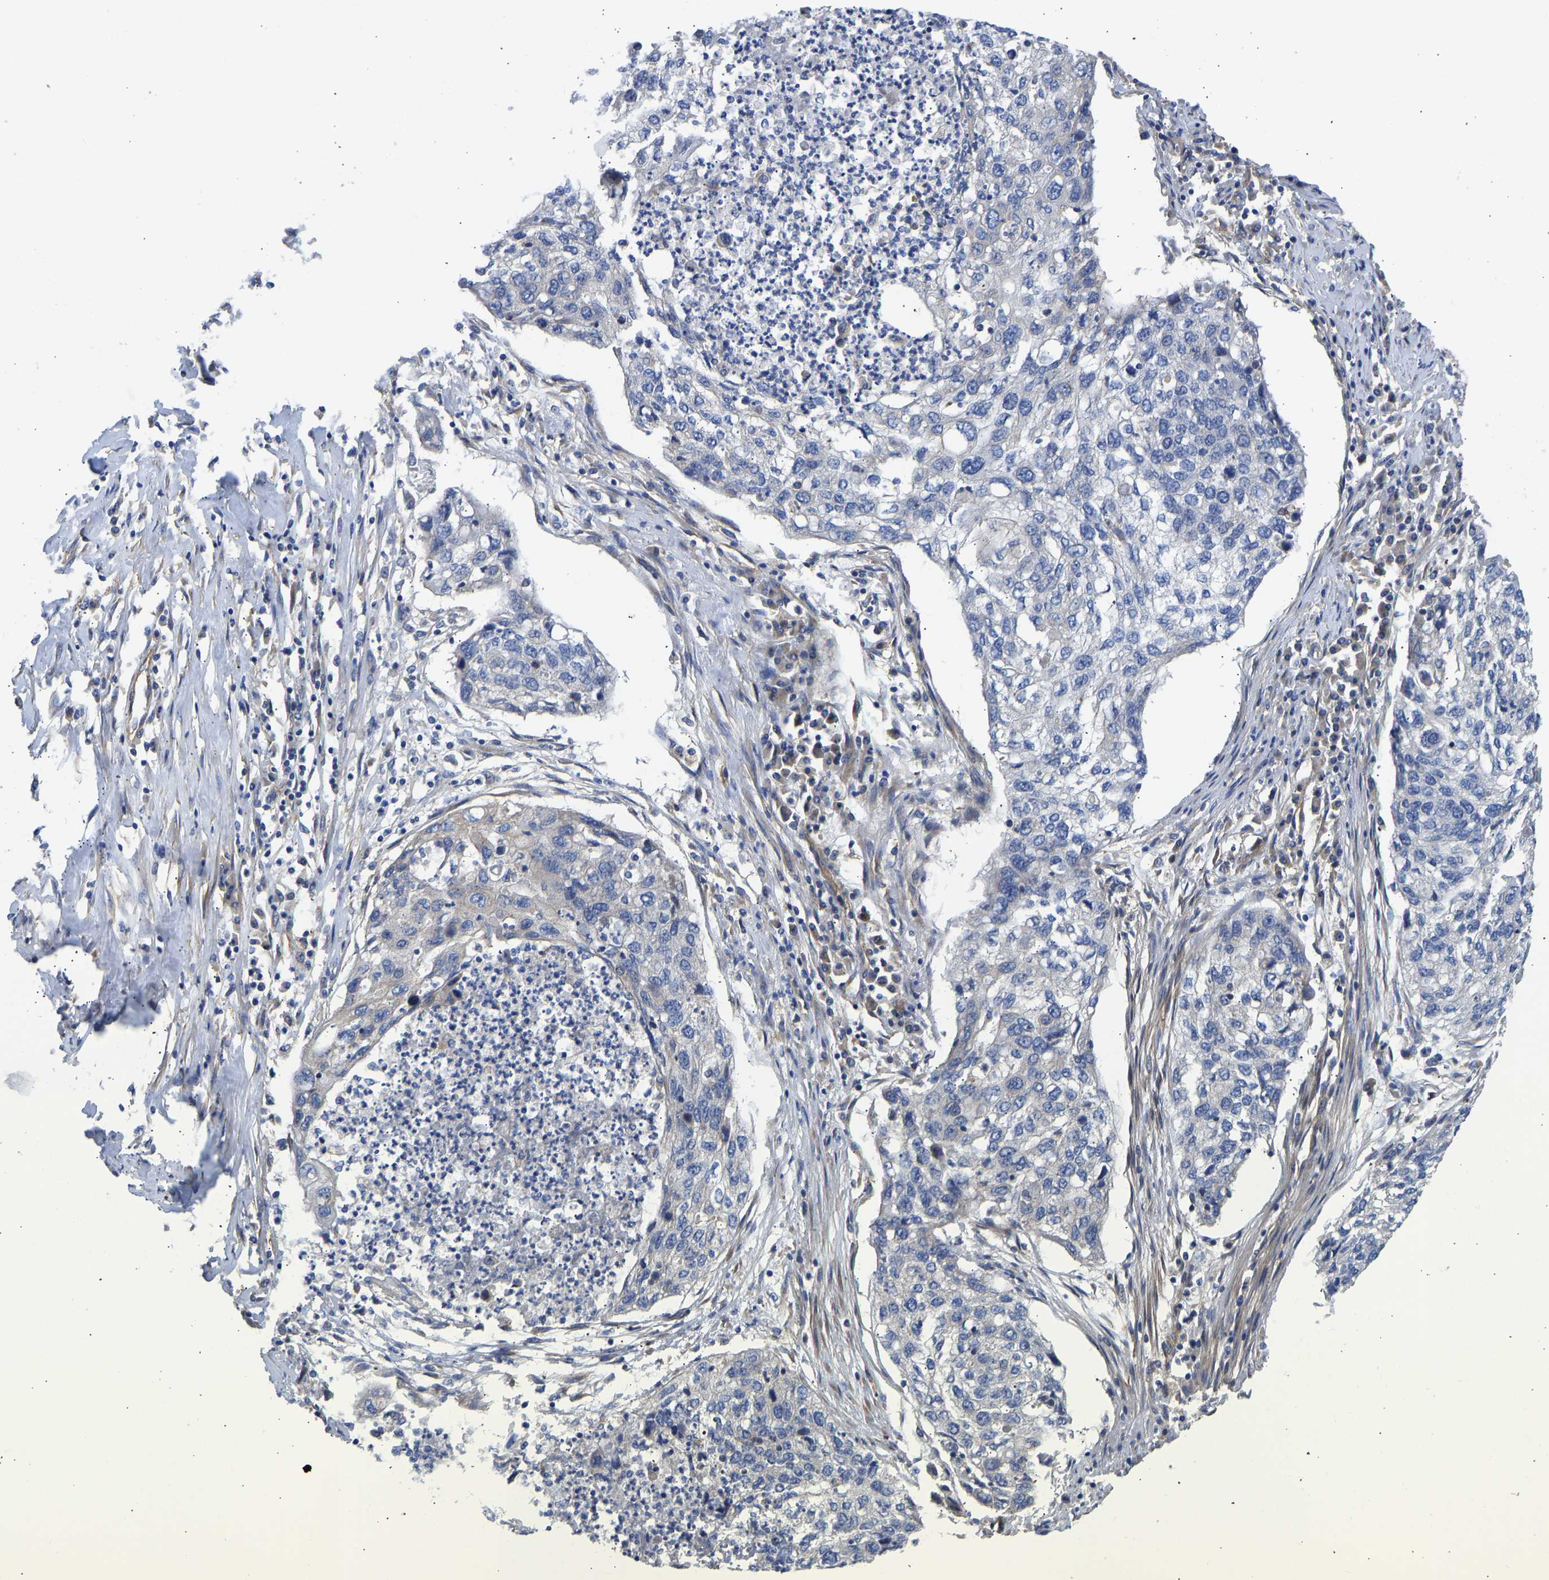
{"staining": {"intensity": "negative", "quantity": "none", "location": "none"}, "tissue": "lung cancer", "cell_type": "Tumor cells", "image_type": "cancer", "snomed": [{"axis": "morphology", "description": "Squamous cell carcinoma, NOS"}, {"axis": "topography", "description": "Lung"}], "caption": "Immunohistochemical staining of human lung squamous cell carcinoma reveals no significant staining in tumor cells.", "gene": "MYO1C", "patient": {"sex": "female", "age": 63}}